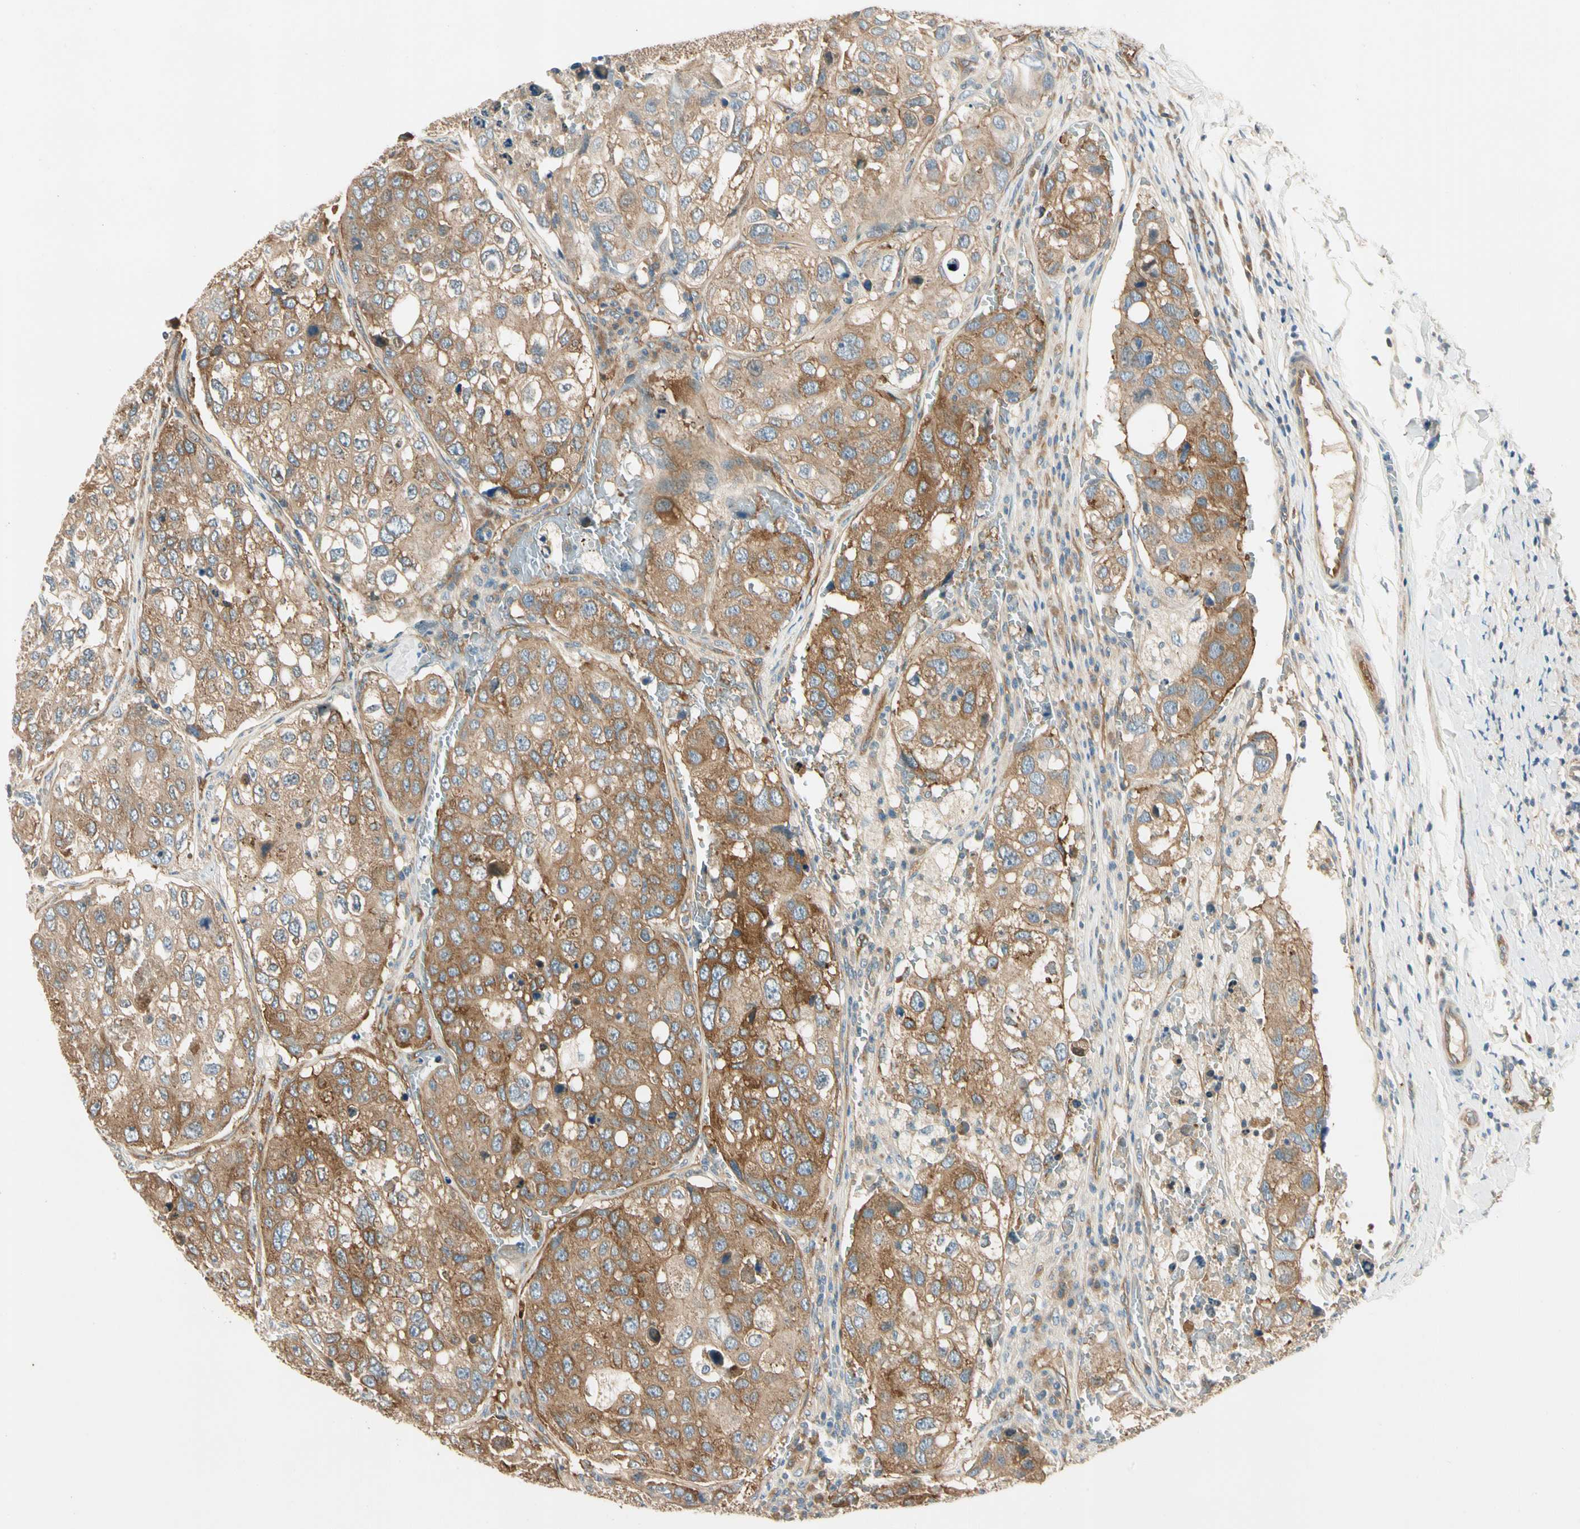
{"staining": {"intensity": "strong", "quantity": ">75%", "location": "cytoplasmic/membranous"}, "tissue": "urothelial cancer", "cell_type": "Tumor cells", "image_type": "cancer", "snomed": [{"axis": "morphology", "description": "Urothelial carcinoma, High grade"}, {"axis": "topography", "description": "Lymph node"}, {"axis": "topography", "description": "Urinary bladder"}], "caption": "Human high-grade urothelial carcinoma stained with a brown dye reveals strong cytoplasmic/membranous positive staining in approximately >75% of tumor cells.", "gene": "ROCK2", "patient": {"sex": "male", "age": 51}}